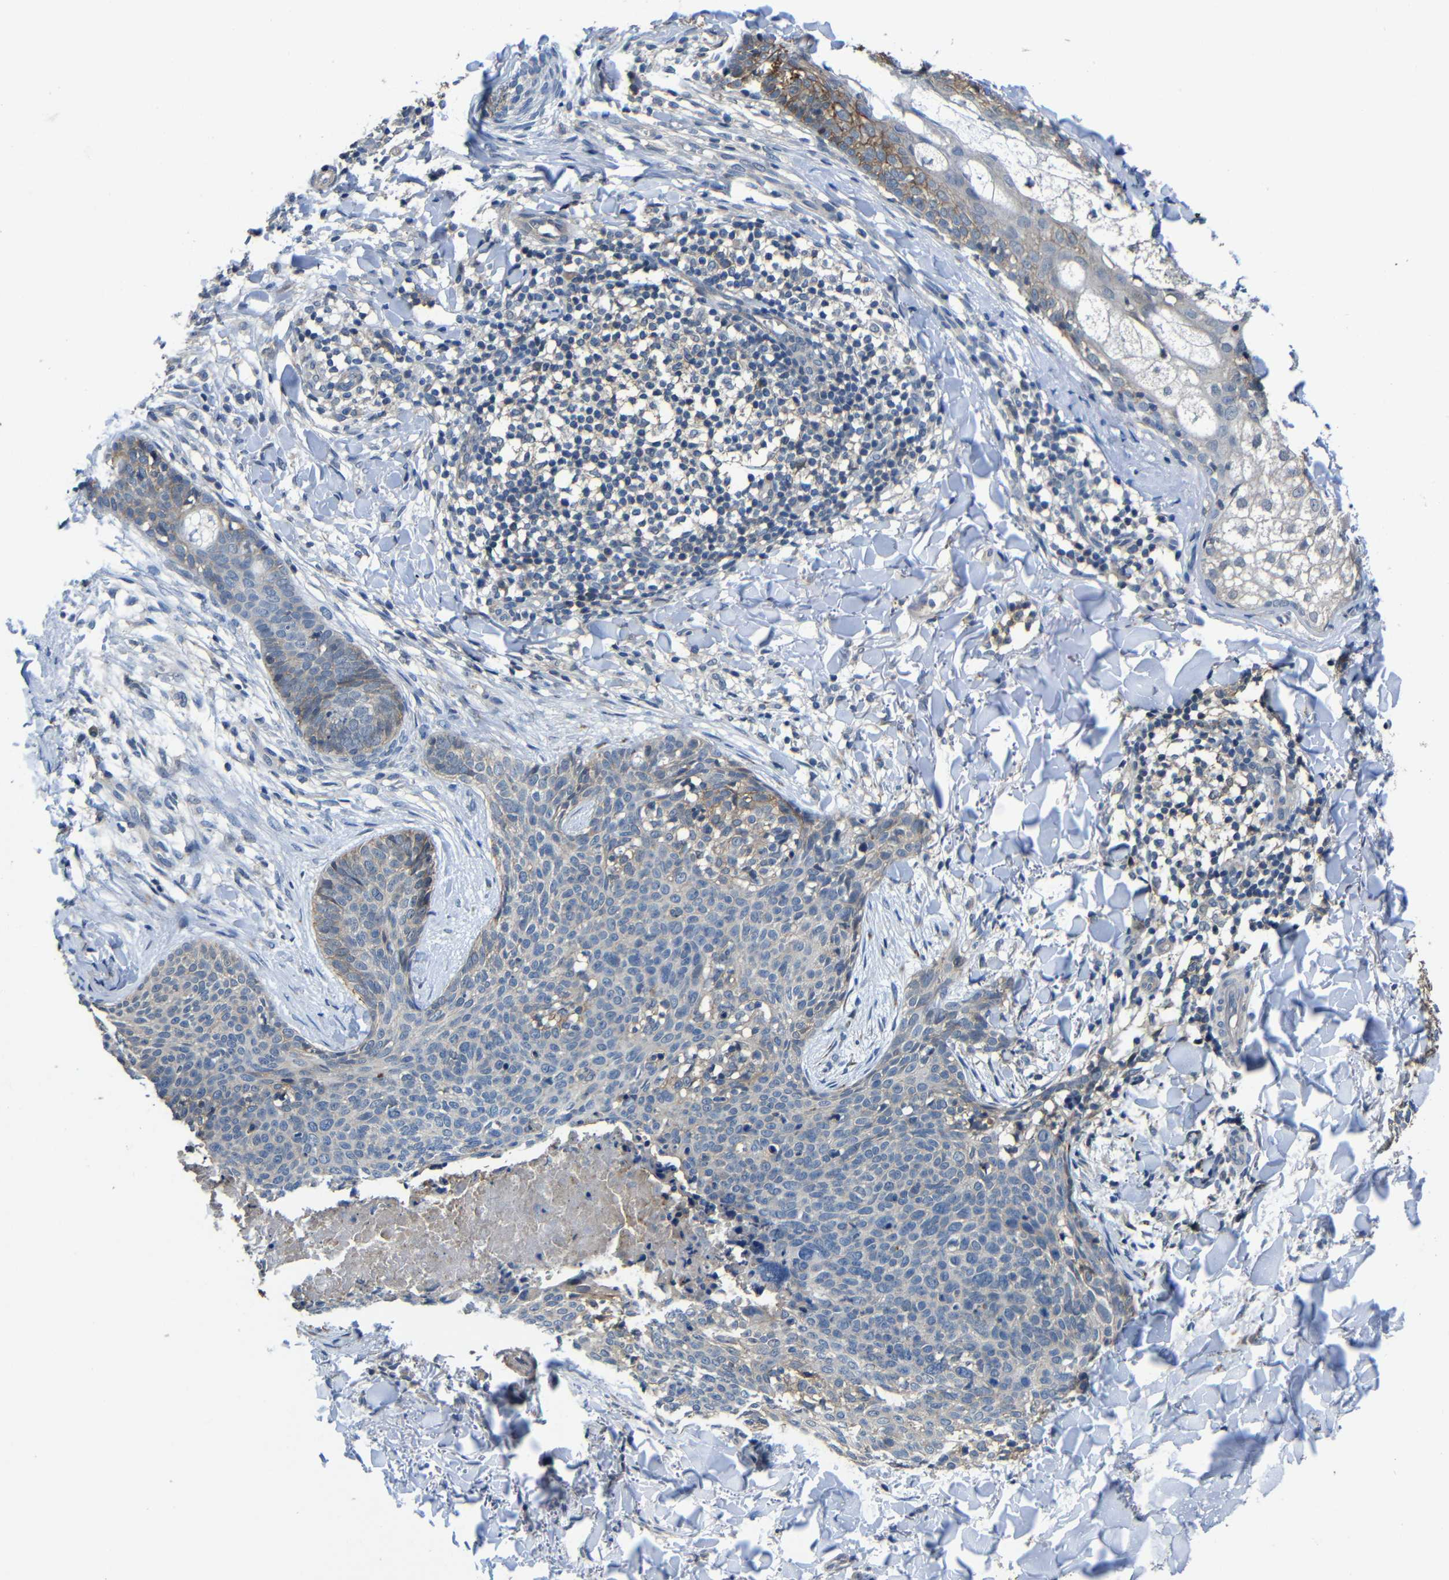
{"staining": {"intensity": "weak", "quantity": "<25%", "location": "cytoplasmic/membranous"}, "tissue": "skin cancer", "cell_type": "Tumor cells", "image_type": "cancer", "snomed": [{"axis": "morphology", "description": "Normal tissue, NOS"}, {"axis": "morphology", "description": "Basal cell carcinoma"}, {"axis": "topography", "description": "Skin"}], "caption": "Tumor cells are negative for brown protein staining in skin basal cell carcinoma.", "gene": "ZNF90", "patient": {"sex": "female", "age": 57}}